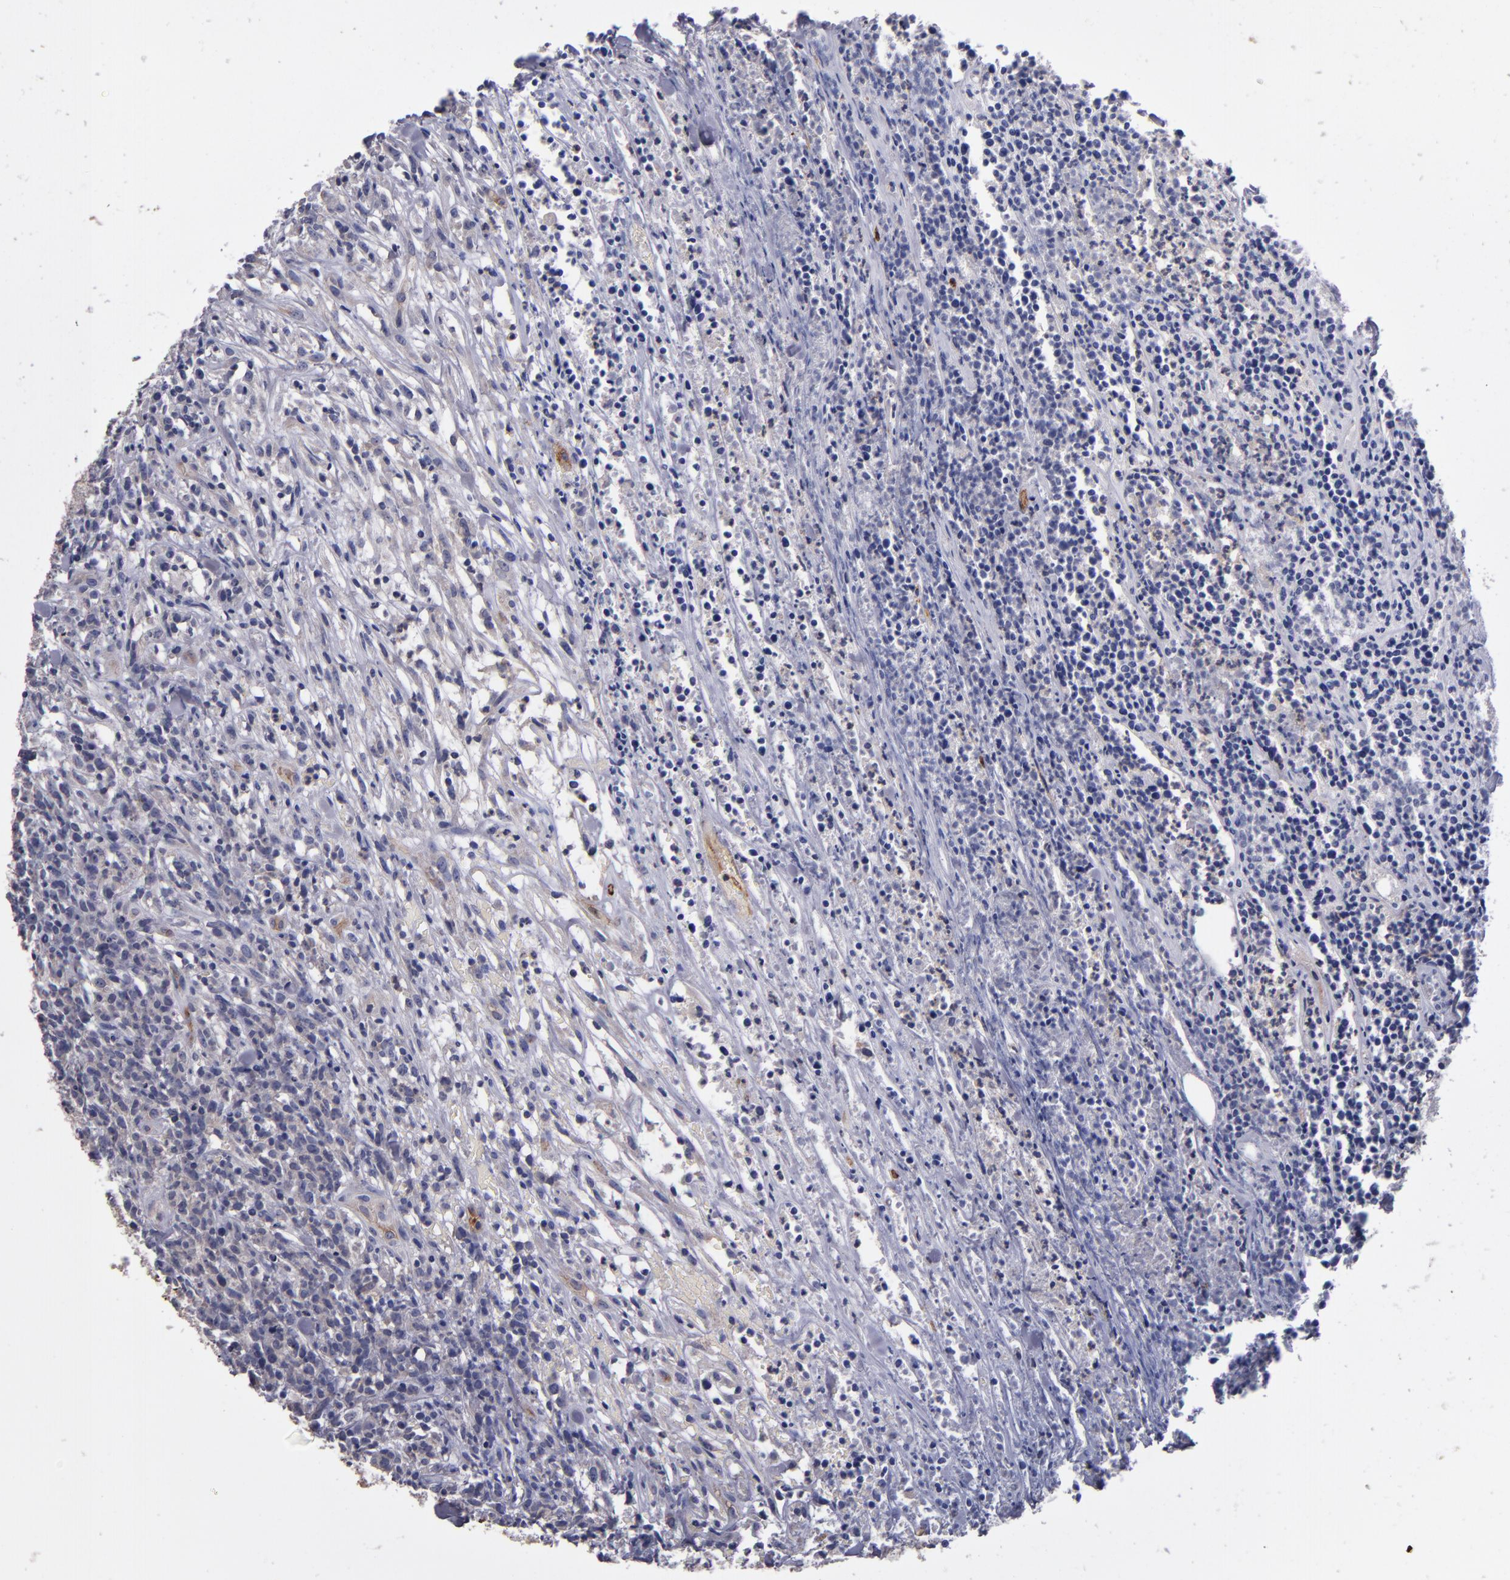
{"staining": {"intensity": "negative", "quantity": "none", "location": "none"}, "tissue": "lymphoma", "cell_type": "Tumor cells", "image_type": "cancer", "snomed": [{"axis": "morphology", "description": "Malignant lymphoma, non-Hodgkin's type, High grade"}, {"axis": "topography", "description": "Lymph node"}], "caption": "Tumor cells are negative for protein expression in human malignant lymphoma, non-Hodgkin's type (high-grade).", "gene": "CLDN5", "patient": {"sex": "female", "age": 73}}